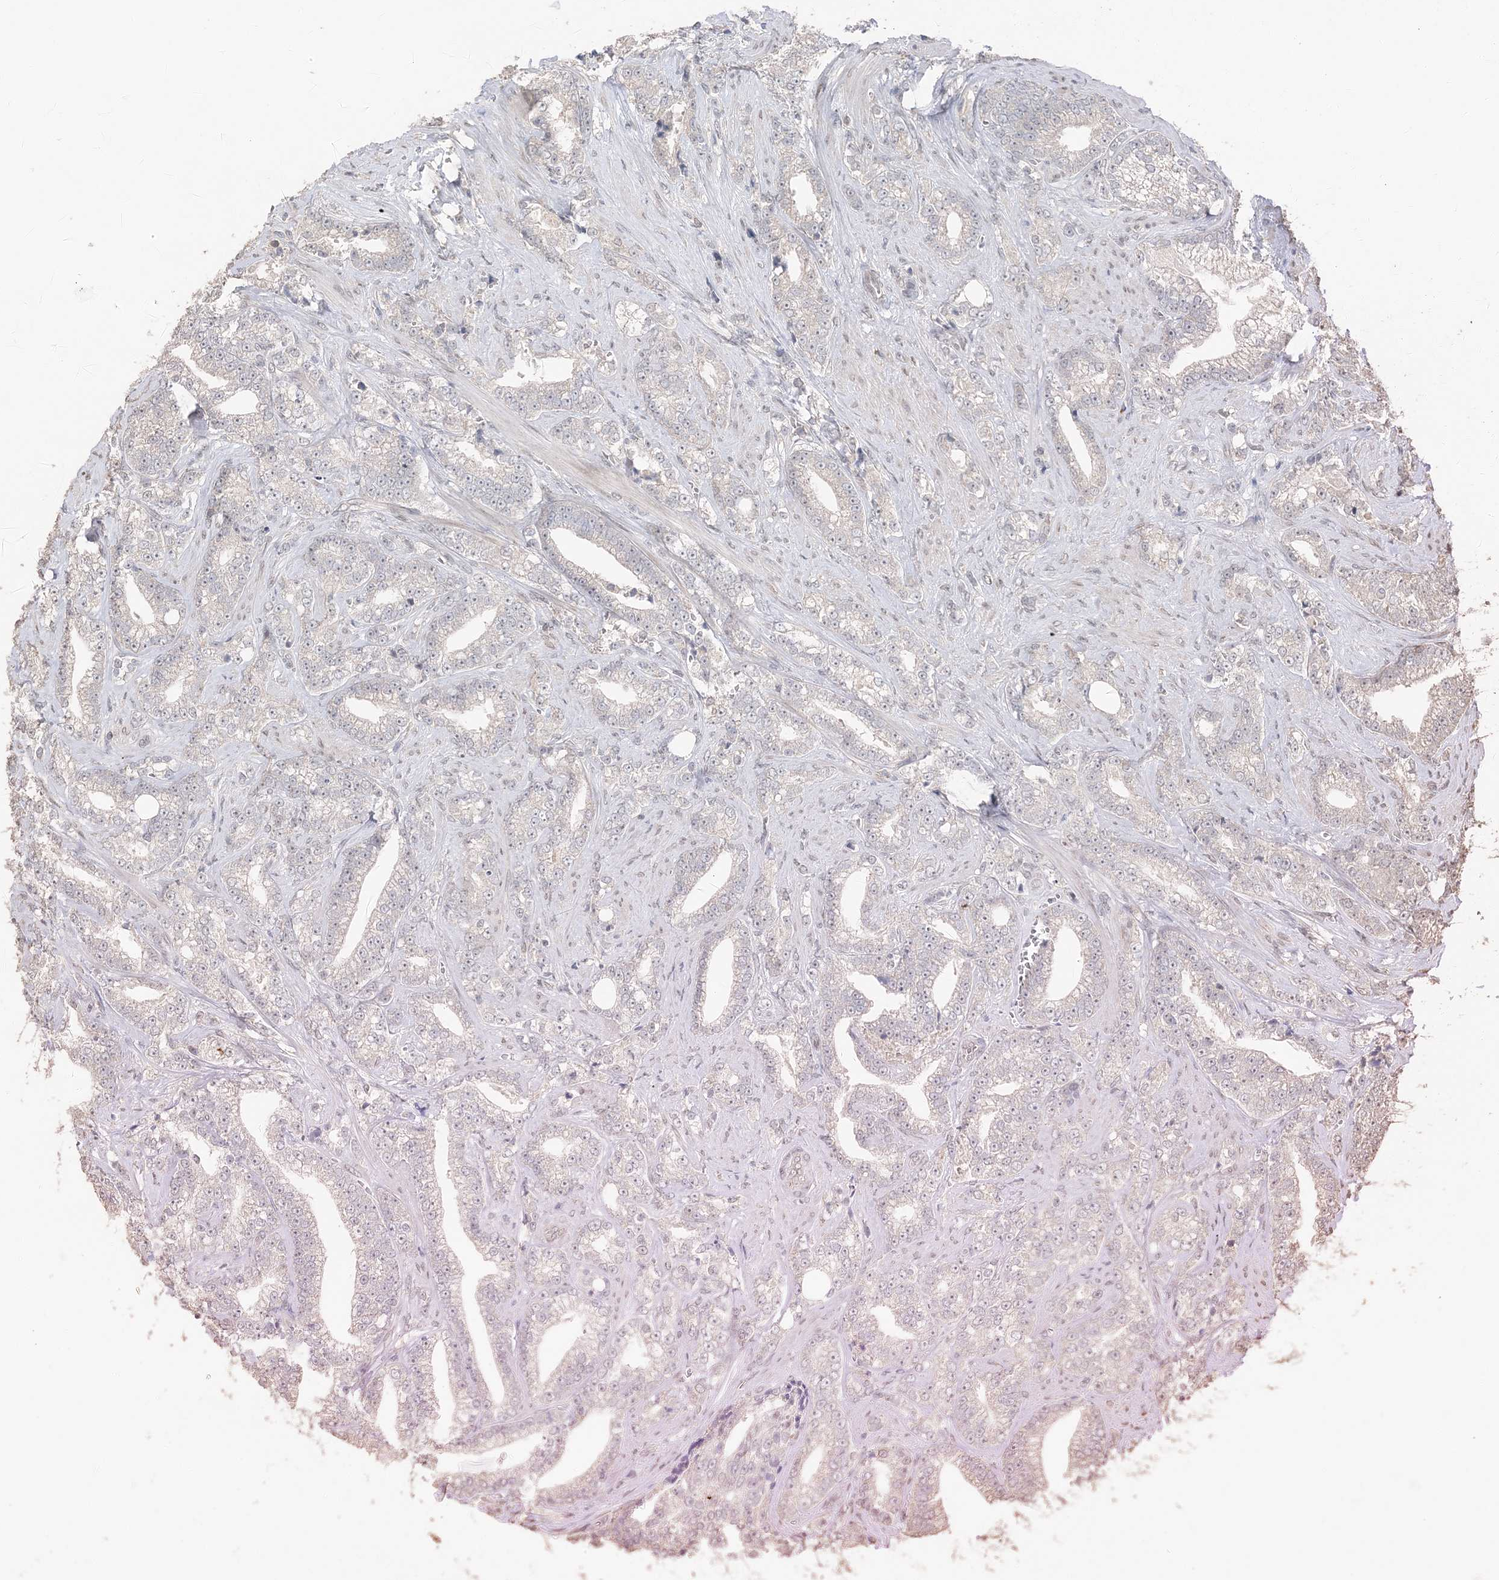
{"staining": {"intensity": "negative", "quantity": "none", "location": "none"}, "tissue": "prostate cancer", "cell_type": "Tumor cells", "image_type": "cancer", "snomed": [{"axis": "morphology", "description": "Adenocarcinoma, High grade"}, {"axis": "topography", "description": "Prostate and seminal vesicle, NOS"}], "caption": "Histopathology image shows no significant protein expression in tumor cells of adenocarcinoma (high-grade) (prostate).", "gene": "FAM110A", "patient": {"sex": "male", "age": 67}}